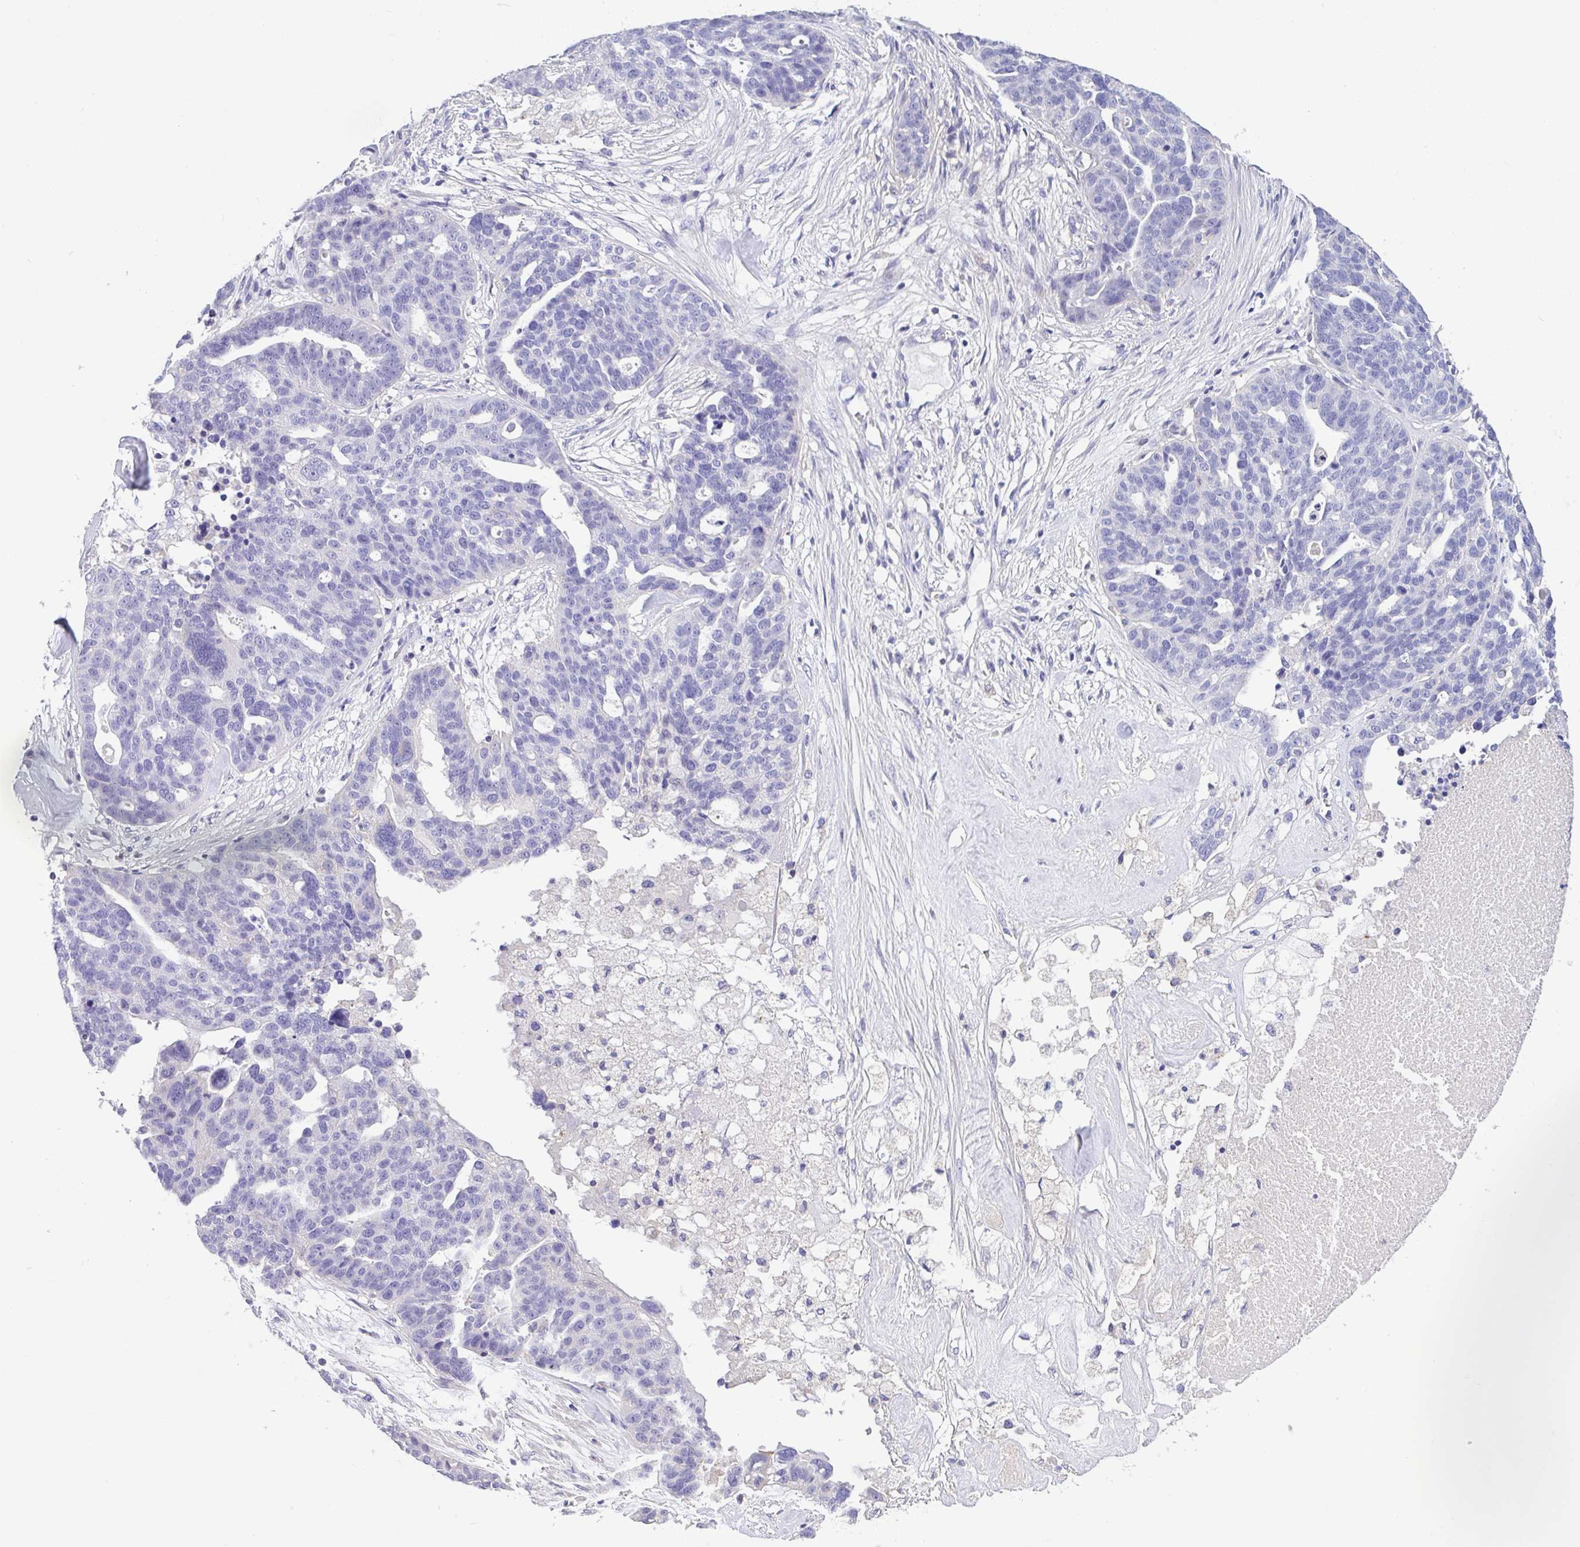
{"staining": {"intensity": "negative", "quantity": "none", "location": "none"}, "tissue": "ovarian cancer", "cell_type": "Tumor cells", "image_type": "cancer", "snomed": [{"axis": "morphology", "description": "Cystadenocarcinoma, serous, NOS"}, {"axis": "topography", "description": "Ovary"}], "caption": "Image shows no significant protein expression in tumor cells of serous cystadenocarcinoma (ovarian).", "gene": "CA10", "patient": {"sex": "female", "age": 59}}